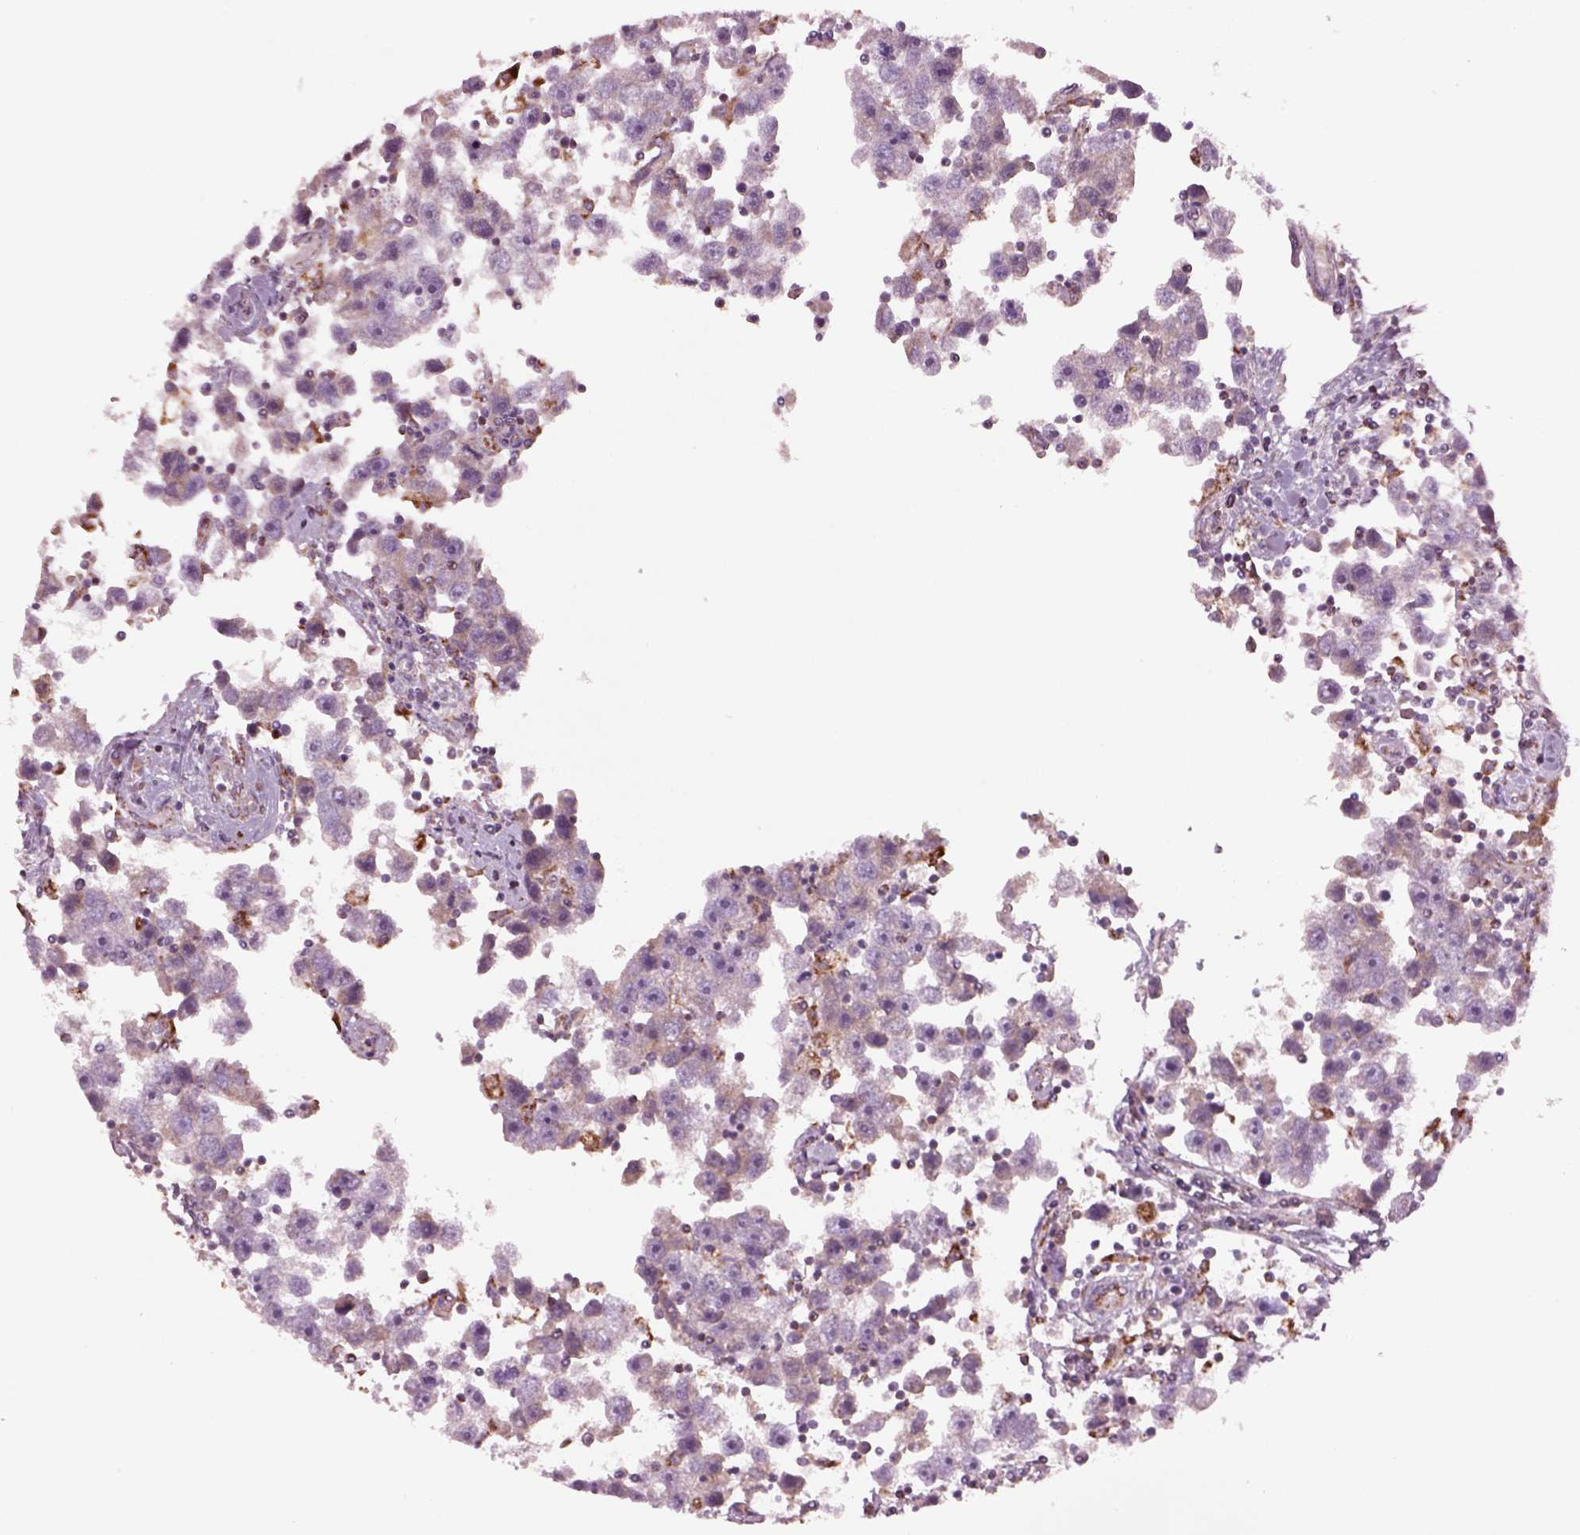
{"staining": {"intensity": "weak", "quantity": "25%-75%", "location": "cytoplasmic/membranous"}, "tissue": "testis cancer", "cell_type": "Tumor cells", "image_type": "cancer", "snomed": [{"axis": "morphology", "description": "Seminoma, NOS"}, {"axis": "topography", "description": "Testis"}], "caption": "An immunohistochemistry (IHC) photomicrograph of tumor tissue is shown. Protein staining in brown highlights weak cytoplasmic/membranous positivity in testis seminoma within tumor cells. (DAB (3,3'-diaminobenzidine) IHC with brightfield microscopy, high magnification).", "gene": "SLC25A24", "patient": {"sex": "male", "age": 30}}